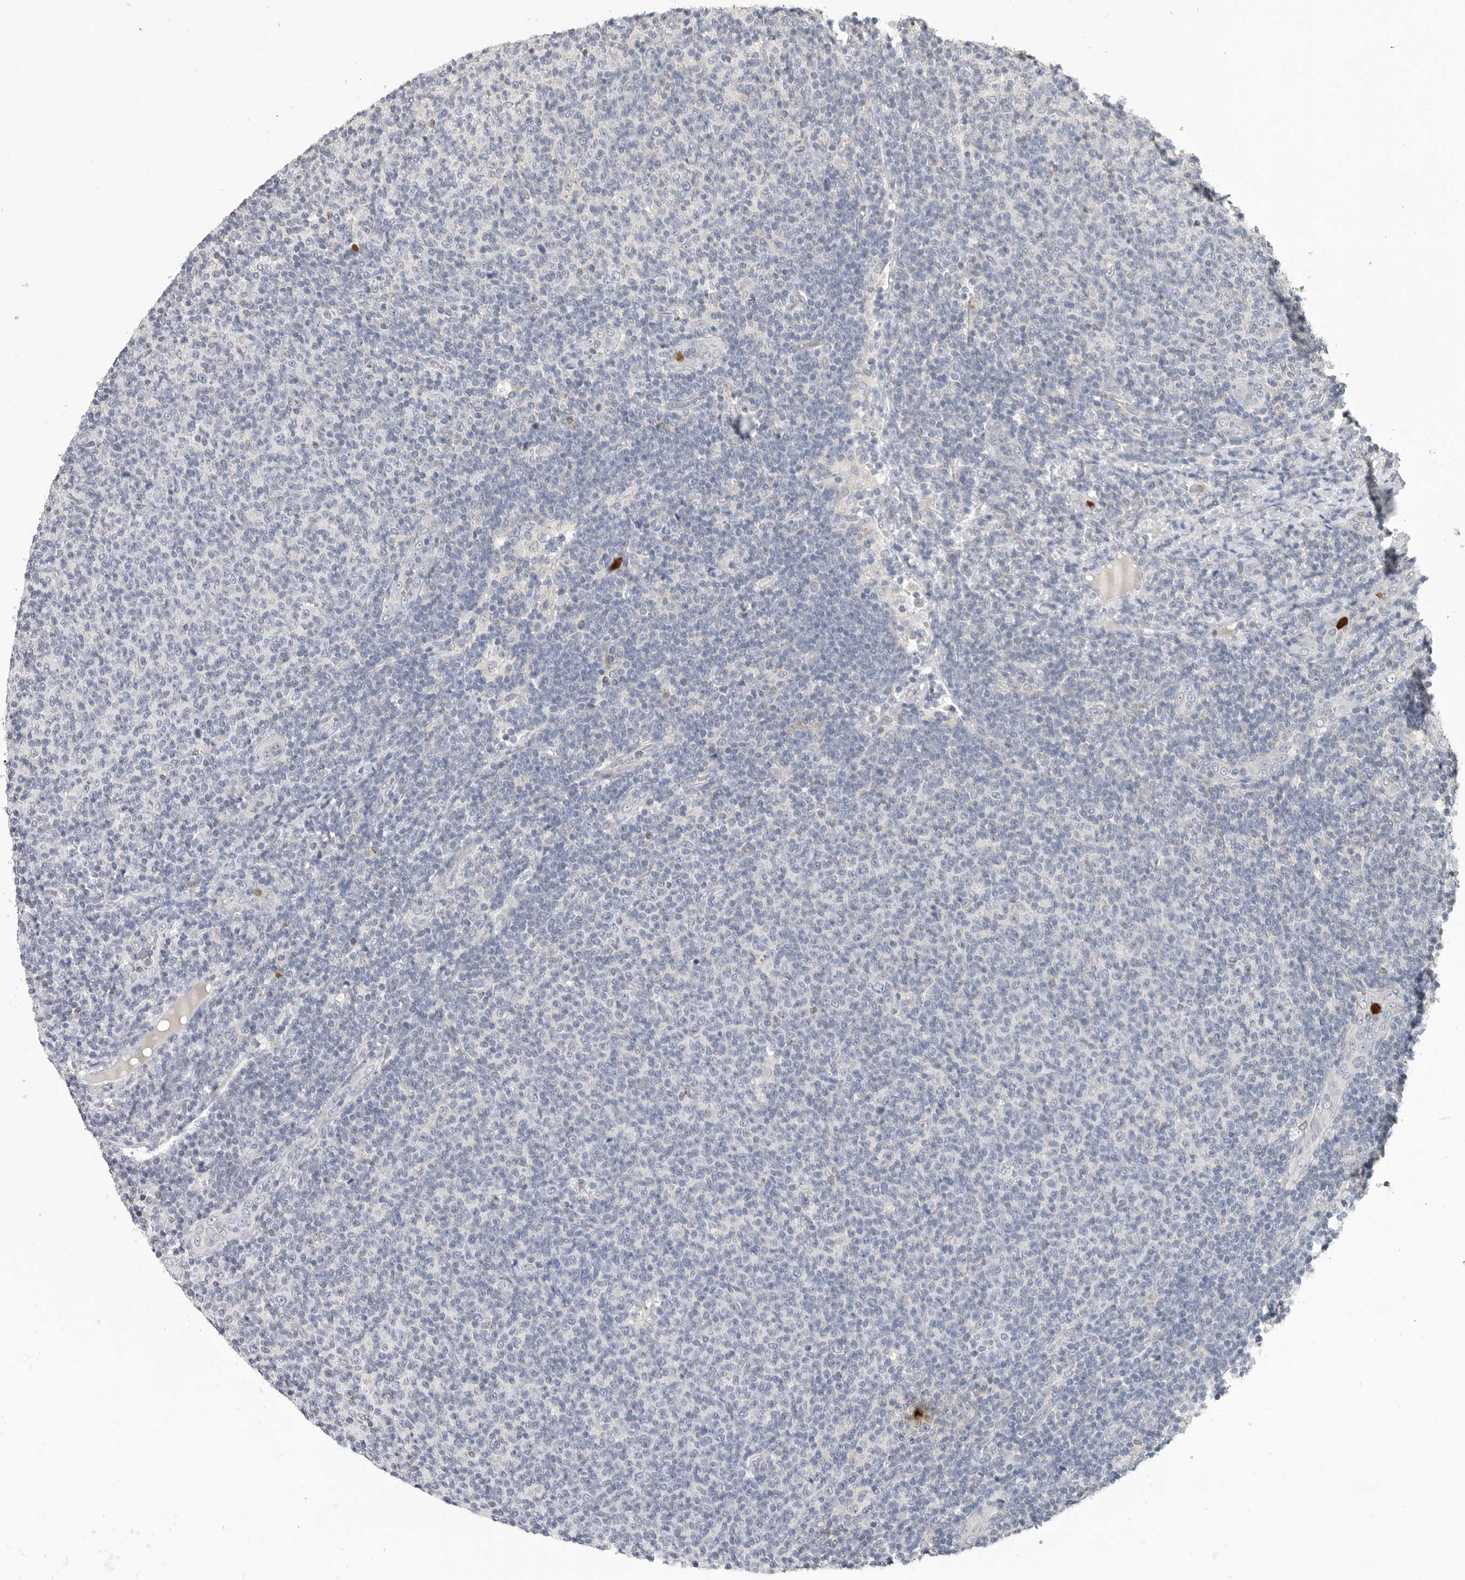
{"staining": {"intensity": "negative", "quantity": "none", "location": "none"}, "tissue": "lymphoma", "cell_type": "Tumor cells", "image_type": "cancer", "snomed": [{"axis": "morphology", "description": "Malignant lymphoma, non-Hodgkin's type, Low grade"}, {"axis": "topography", "description": "Lymph node"}], "caption": "Tumor cells show no significant expression in lymphoma.", "gene": "LTBR", "patient": {"sex": "male", "age": 66}}